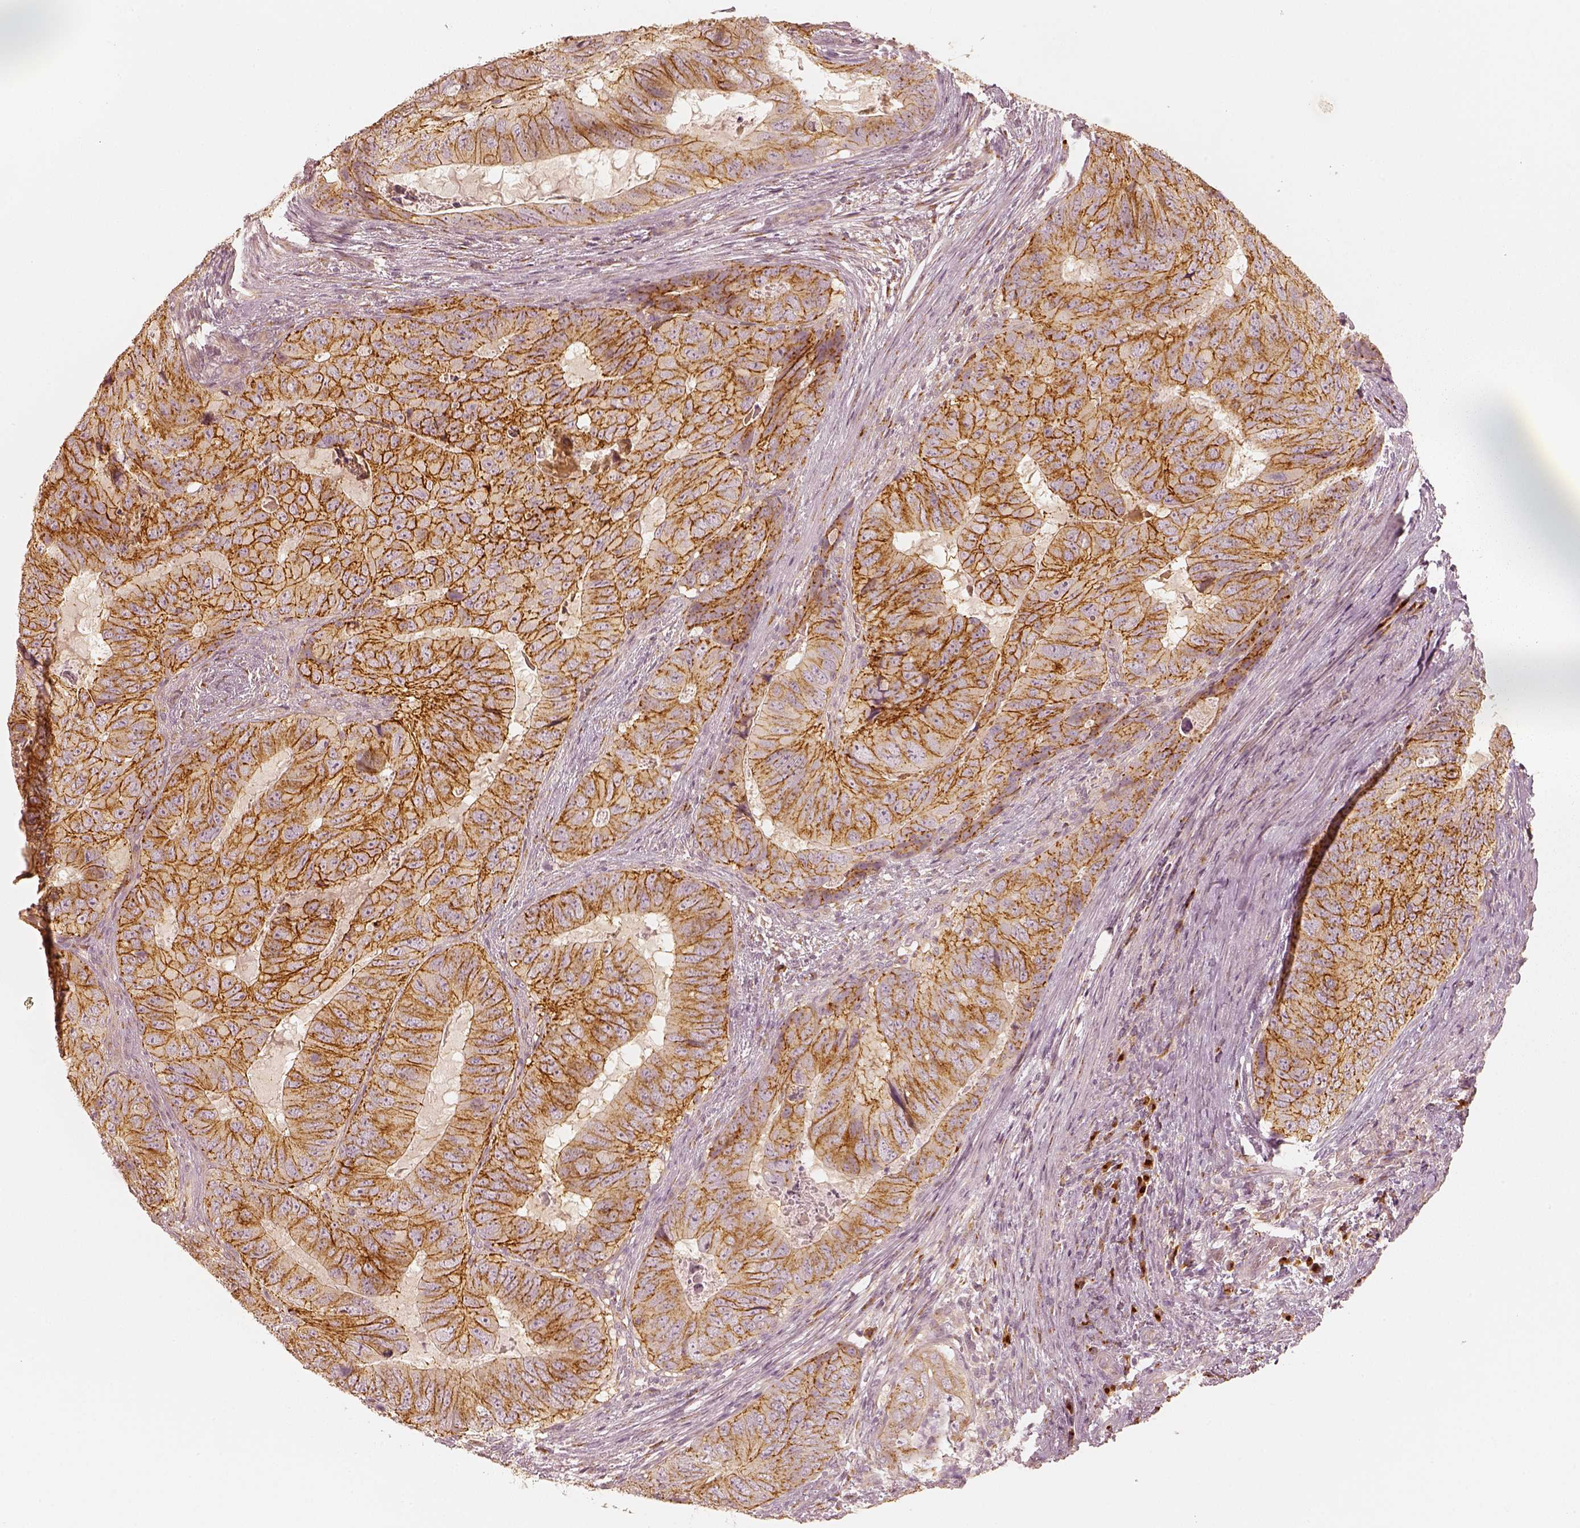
{"staining": {"intensity": "strong", "quantity": ">75%", "location": "cytoplasmic/membranous"}, "tissue": "colorectal cancer", "cell_type": "Tumor cells", "image_type": "cancer", "snomed": [{"axis": "morphology", "description": "Adenocarcinoma, NOS"}, {"axis": "topography", "description": "Colon"}], "caption": "A high amount of strong cytoplasmic/membranous expression is appreciated in approximately >75% of tumor cells in colorectal cancer tissue.", "gene": "GORASP2", "patient": {"sex": "male", "age": 79}}